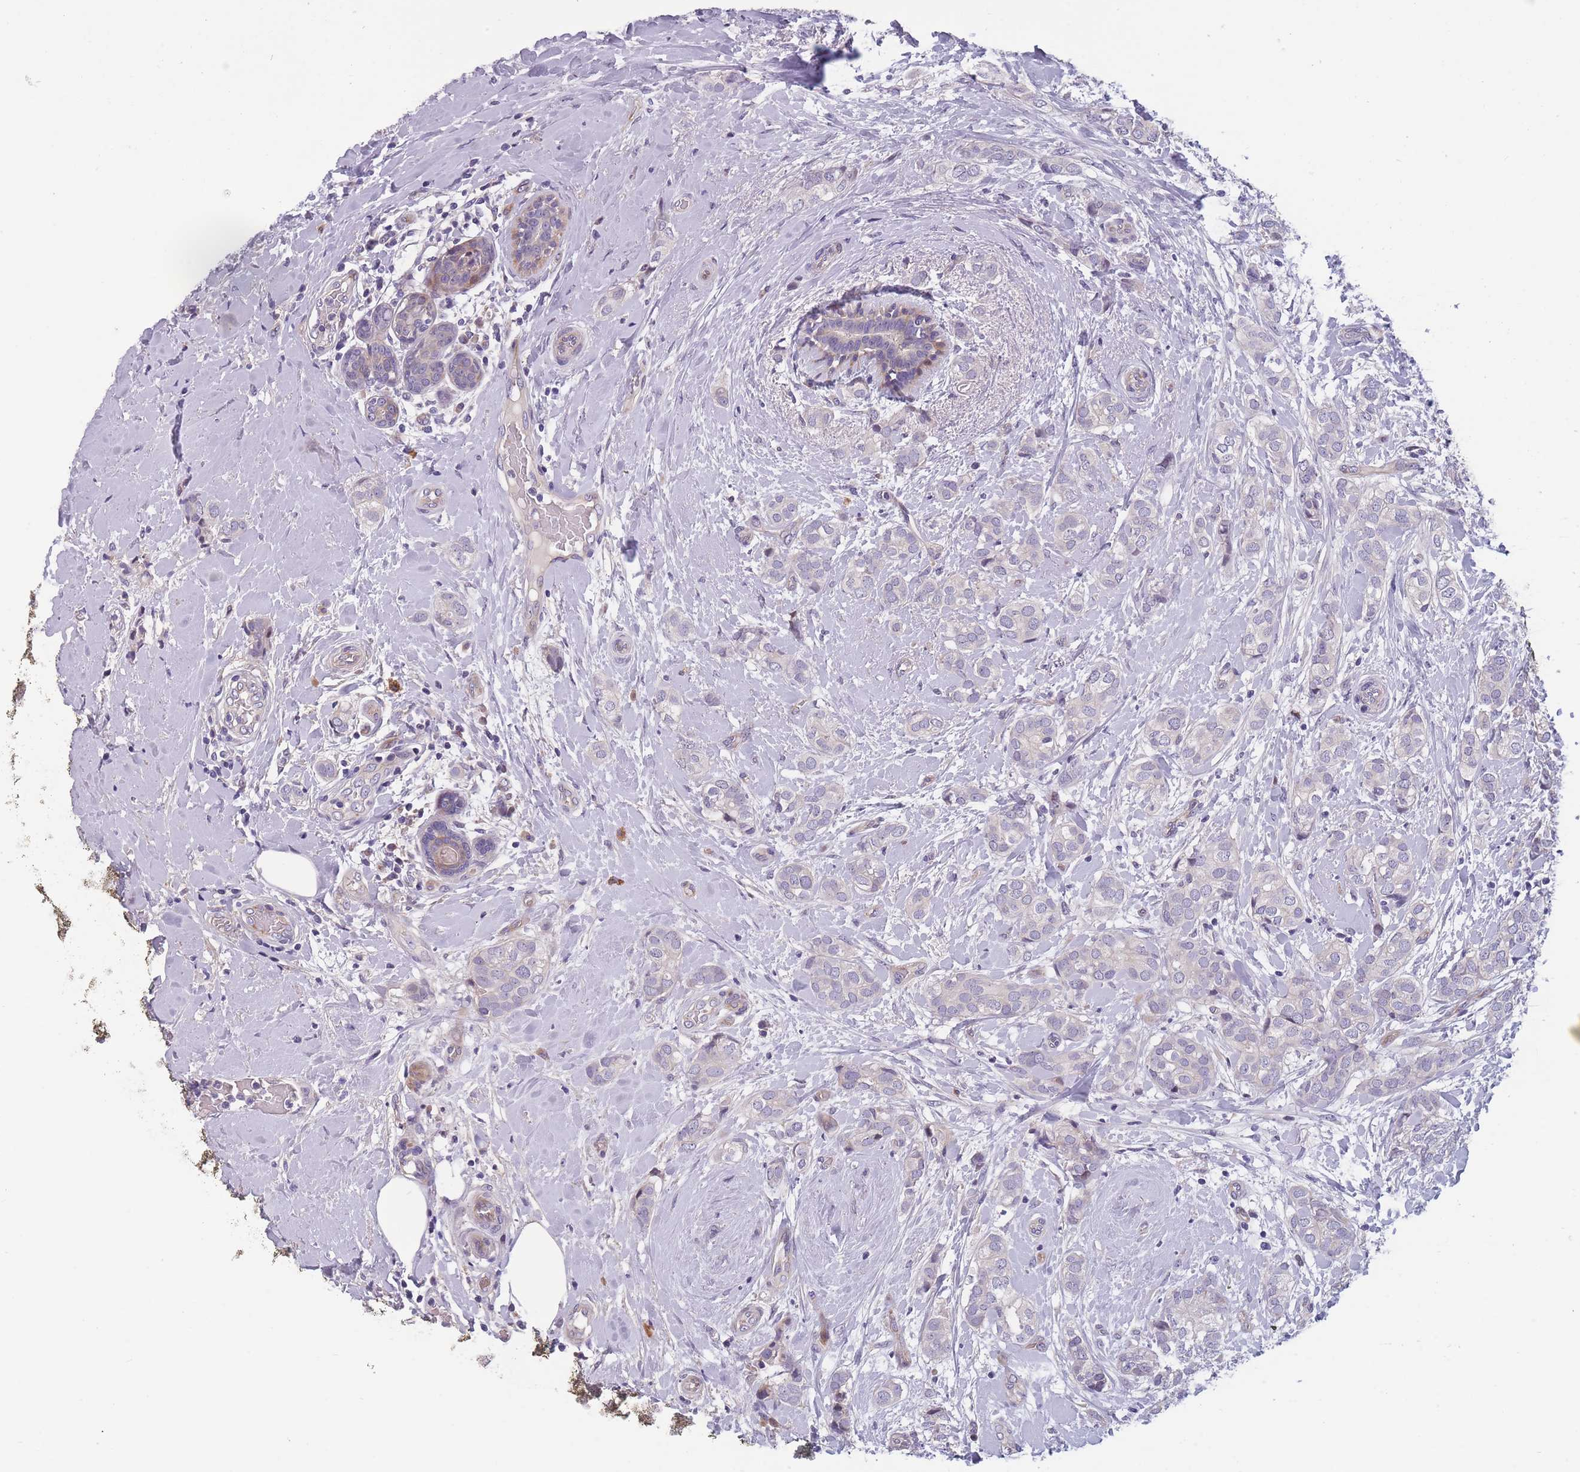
{"staining": {"intensity": "negative", "quantity": "none", "location": "none"}, "tissue": "breast cancer", "cell_type": "Tumor cells", "image_type": "cancer", "snomed": [{"axis": "morphology", "description": "Duct carcinoma"}, {"axis": "topography", "description": "Breast"}], "caption": "Human breast cancer stained for a protein using IHC shows no staining in tumor cells.", "gene": "FAM83F", "patient": {"sex": "female", "age": 73}}